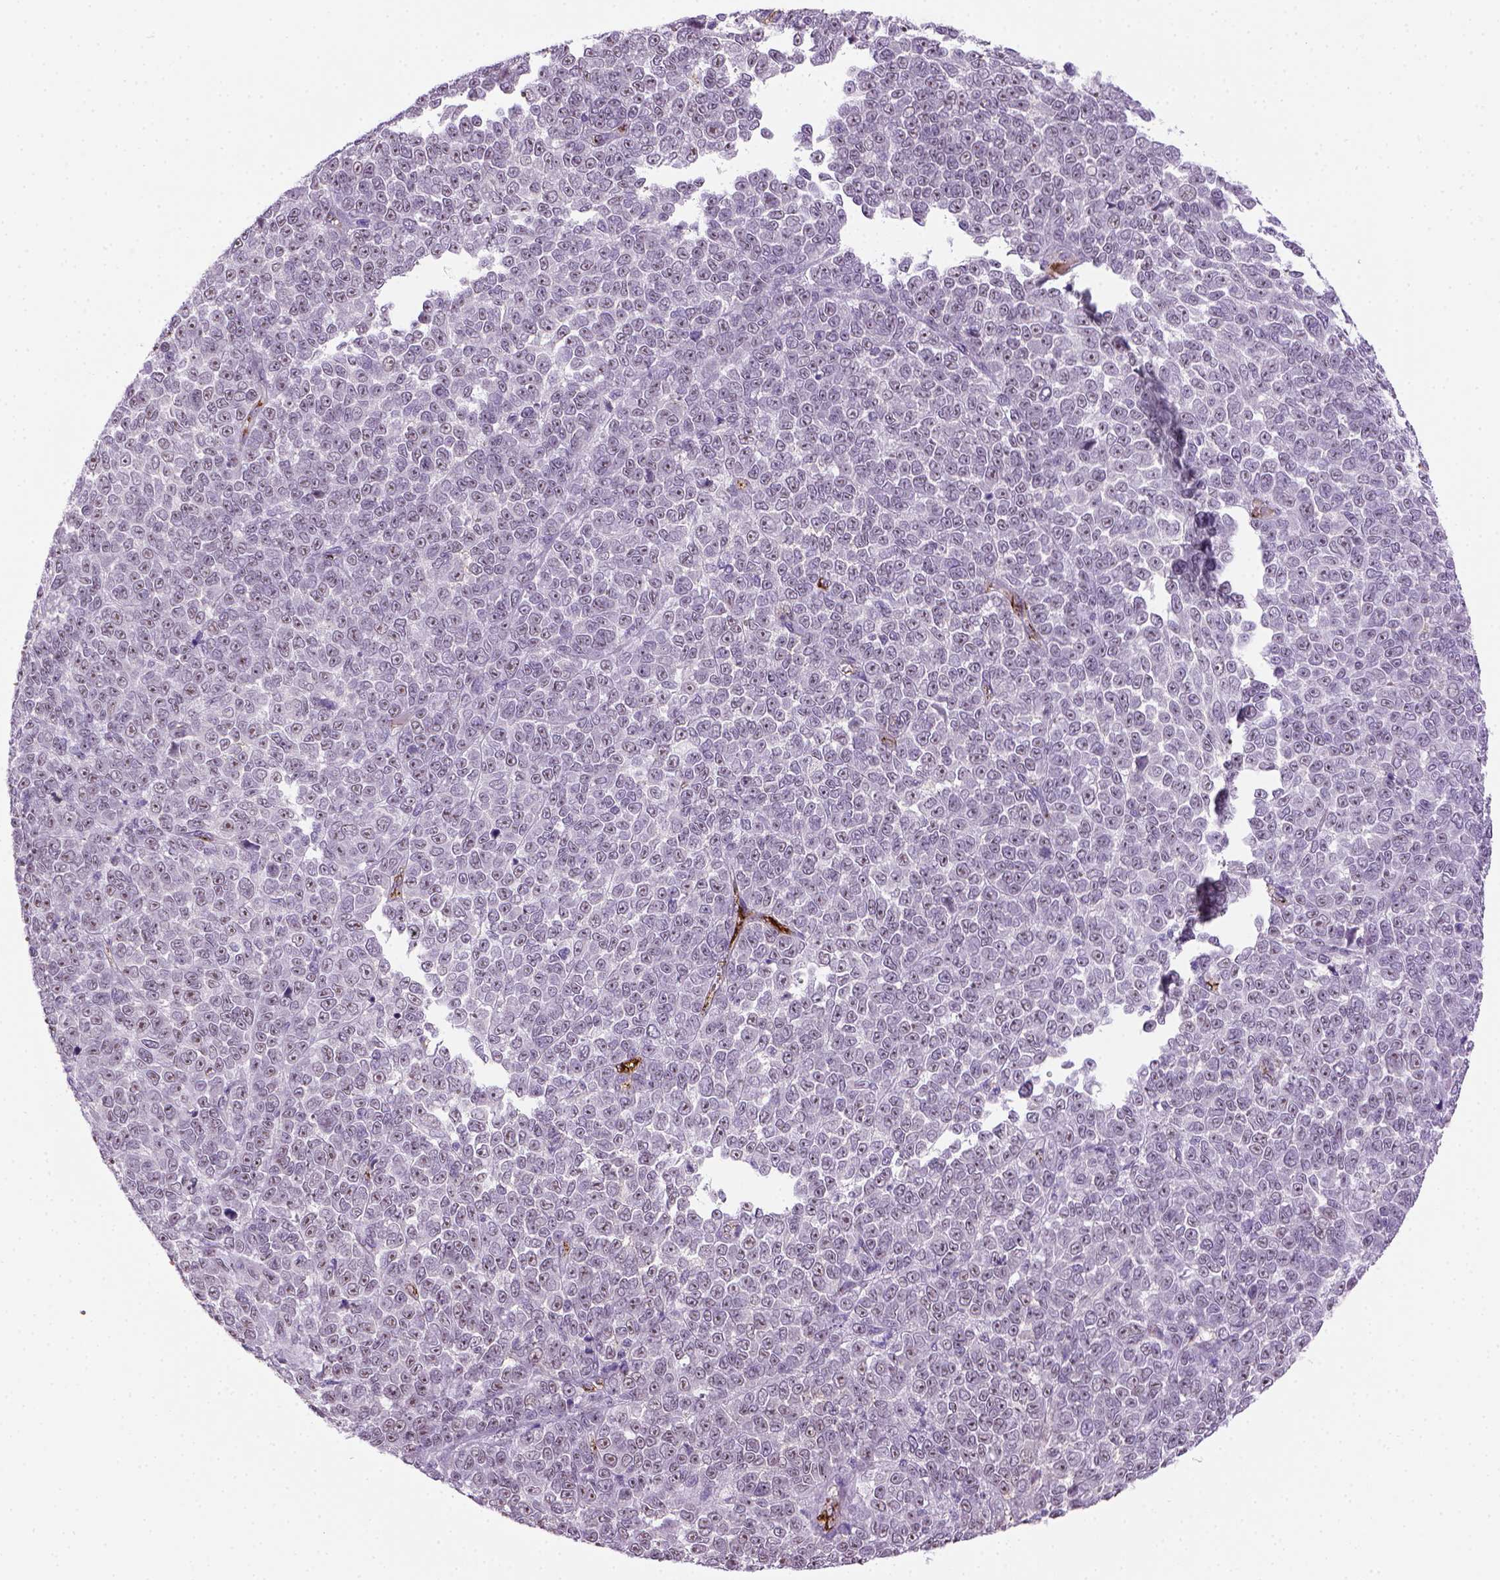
{"staining": {"intensity": "negative", "quantity": "none", "location": "none"}, "tissue": "melanoma", "cell_type": "Tumor cells", "image_type": "cancer", "snomed": [{"axis": "morphology", "description": "Malignant melanoma, NOS"}, {"axis": "topography", "description": "Skin"}], "caption": "Immunohistochemistry (IHC) of malignant melanoma shows no positivity in tumor cells.", "gene": "VWF", "patient": {"sex": "female", "age": 95}}